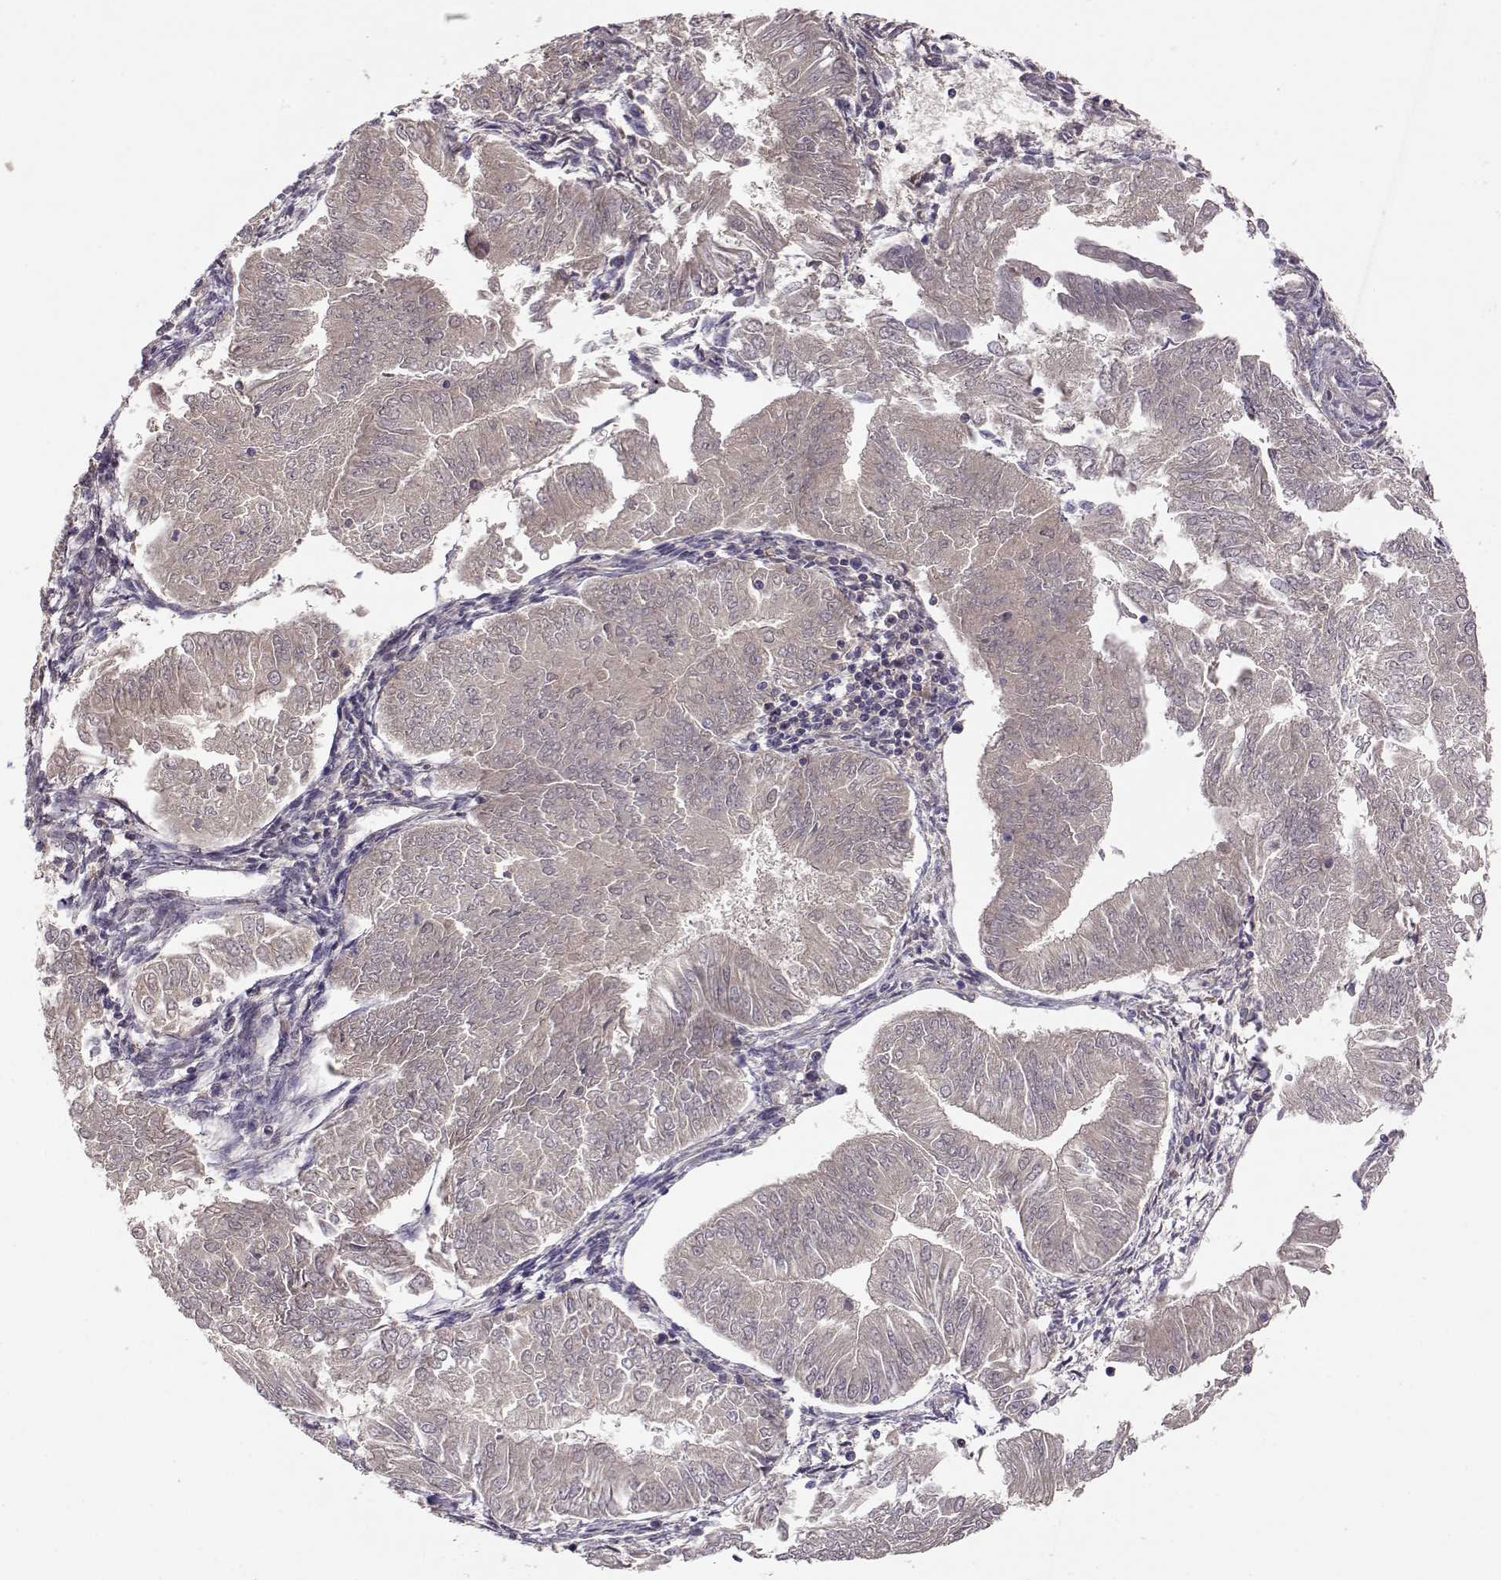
{"staining": {"intensity": "negative", "quantity": "none", "location": "none"}, "tissue": "endometrial cancer", "cell_type": "Tumor cells", "image_type": "cancer", "snomed": [{"axis": "morphology", "description": "Adenocarcinoma, NOS"}, {"axis": "topography", "description": "Endometrium"}], "caption": "Endometrial adenocarcinoma was stained to show a protein in brown. There is no significant expression in tumor cells. The staining was performed using DAB to visualize the protein expression in brown, while the nuclei were stained in blue with hematoxylin (Magnification: 20x).", "gene": "TACR1", "patient": {"sex": "female", "age": 53}}